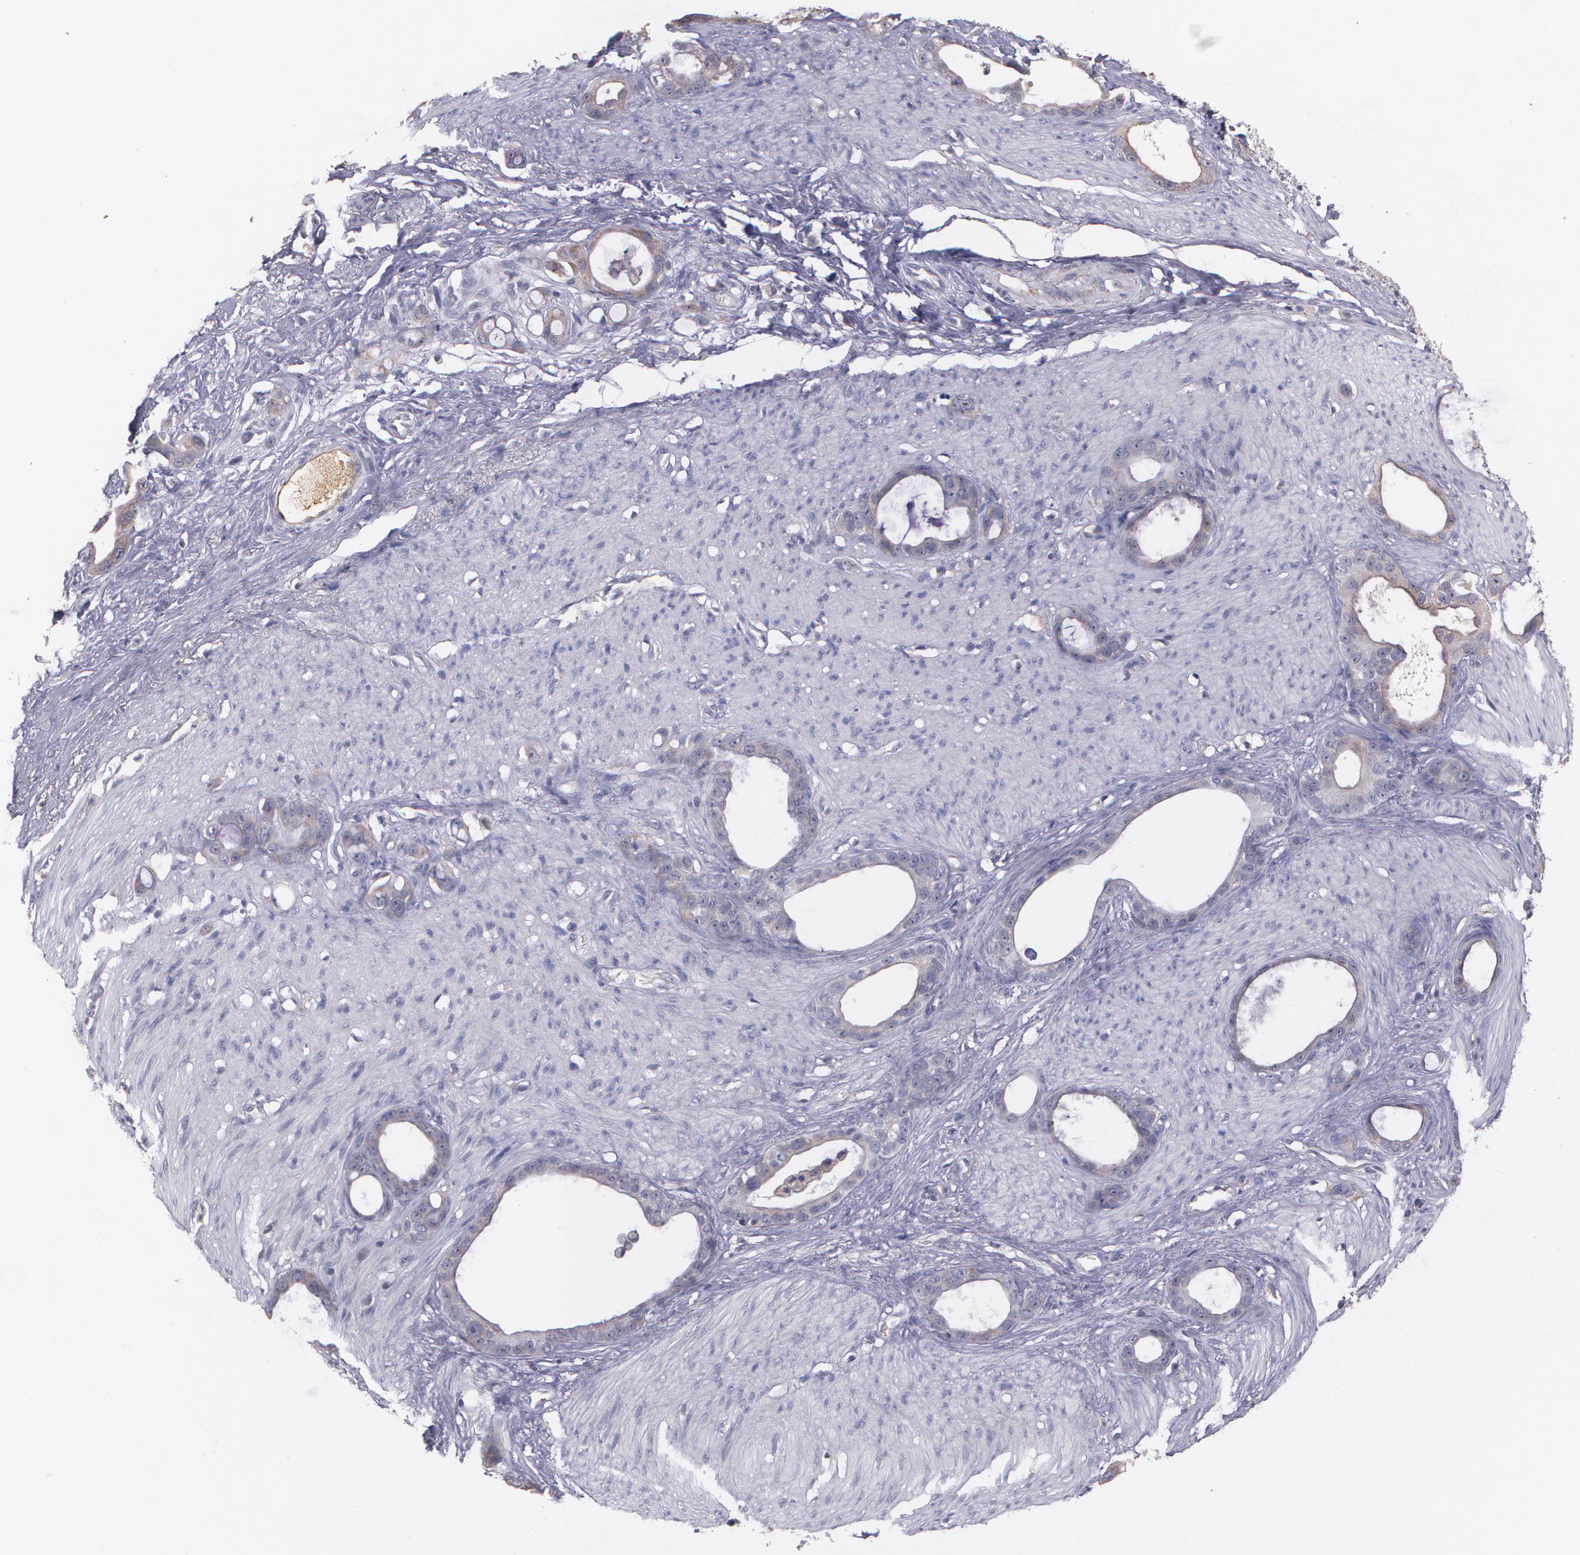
{"staining": {"intensity": "weak", "quantity": "25%-75%", "location": "cytoplasmic/membranous"}, "tissue": "stomach cancer", "cell_type": "Tumor cells", "image_type": "cancer", "snomed": [{"axis": "morphology", "description": "Adenocarcinoma, NOS"}, {"axis": "topography", "description": "Stomach"}], "caption": "Human adenocarcinoma (stomach) stained for a protein (brown) shows weak cytoplasmic/membranous positive staining in about 25%-75% of tumor cells.", "gene": "AMBP", "patient": {"sex": "female", "age": 75}}